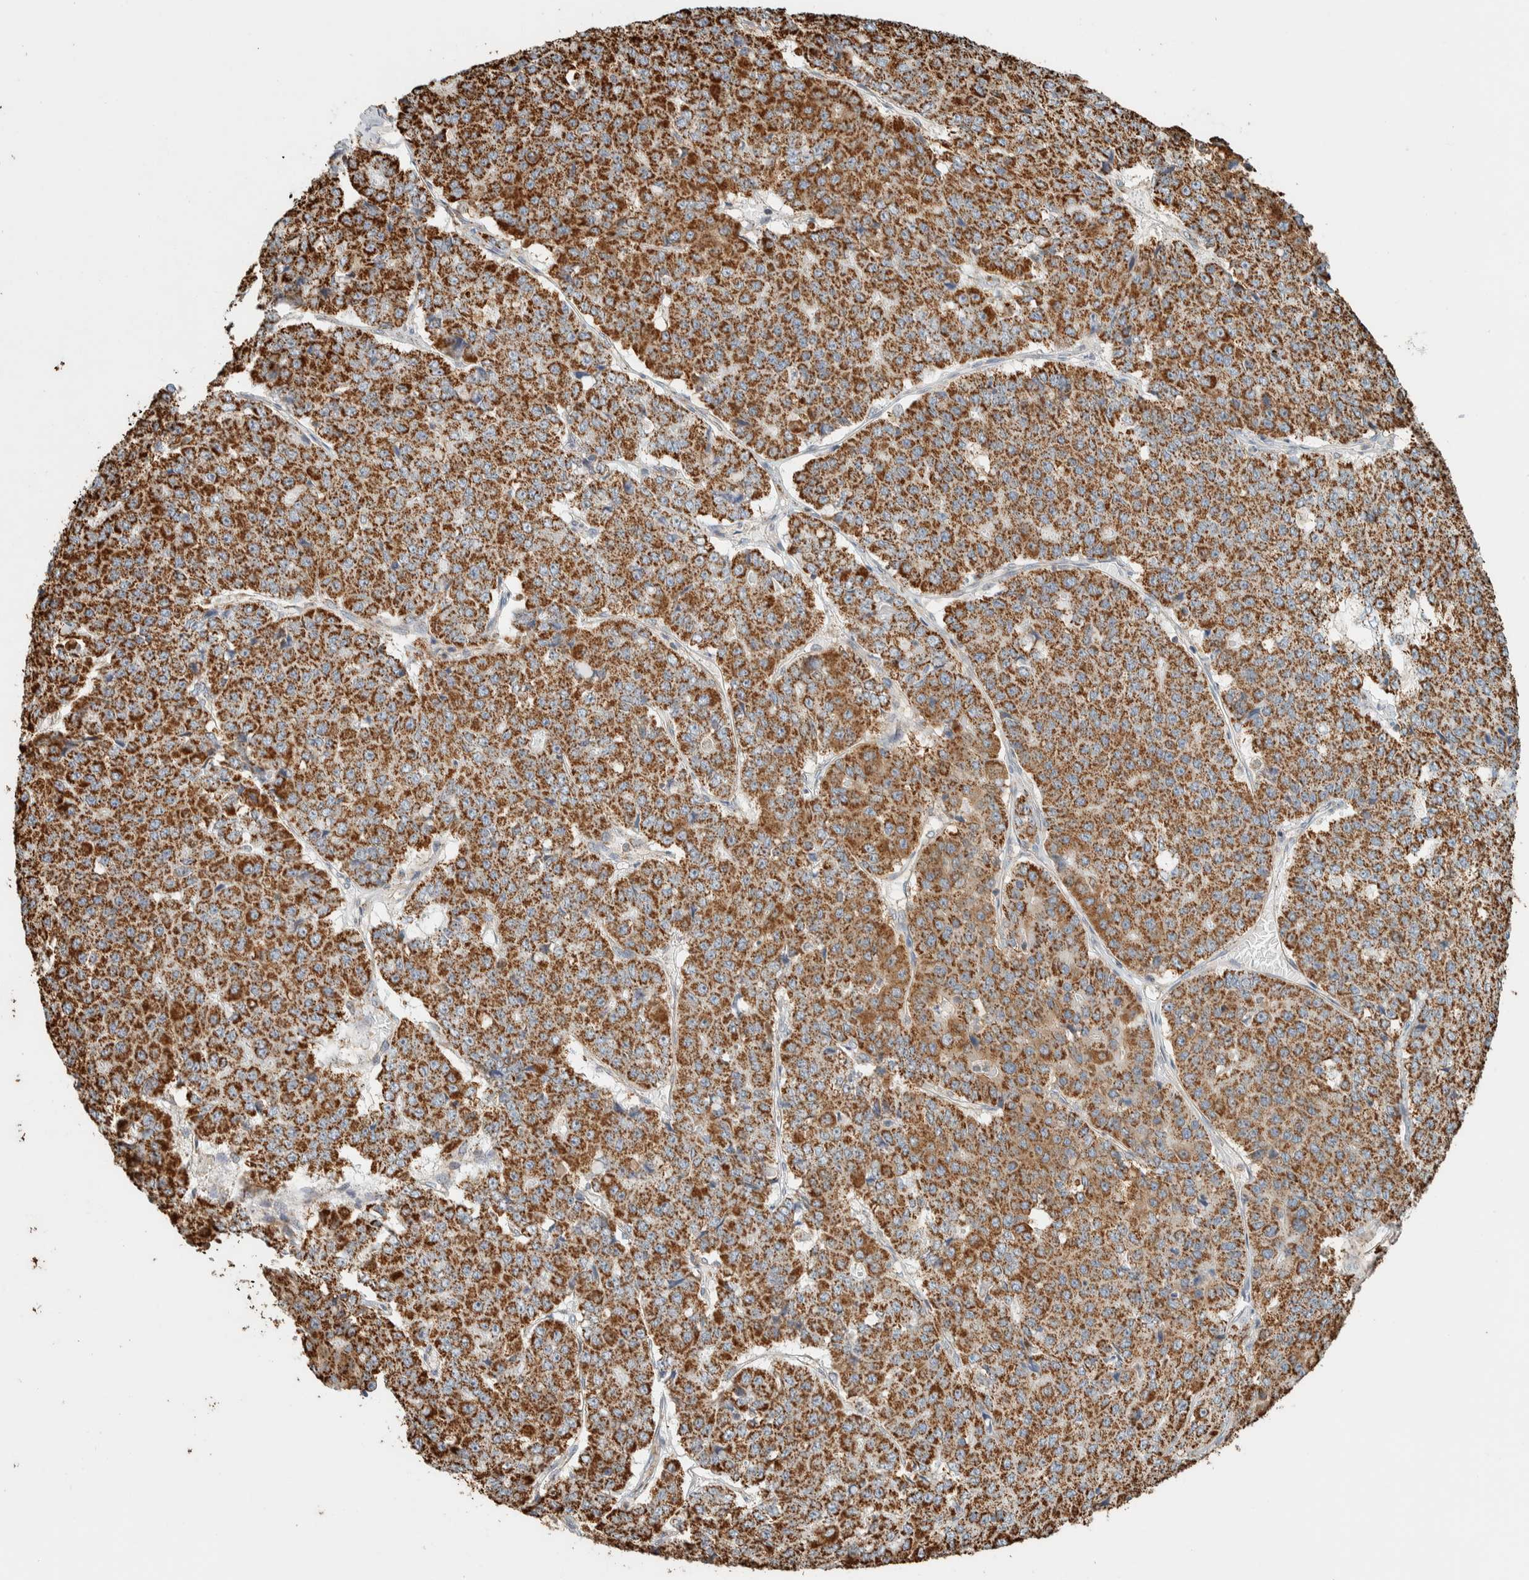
{"staining": {"intensity": "moderate", "quantity": ">75%", "location": "cytoplasmic/membranous"}, "tissue": "pancreatic cancer", "cell_type": "Tumor cells", "image_type": "cancer", "snomed": [{"axis": "morphology", "description": "Adenocarcinoma, NOS"}, {"axis": "topography", "description": "Pancreas"}], "caption": "The immunohistochemical stain labels moderate cytoplasmic/membranous positivity in tumor cells of pancreatic cancer (adenocarcinoma) tissue.", "gene": "ZNF454", "patient": {"sex": "male", "age": 50}}